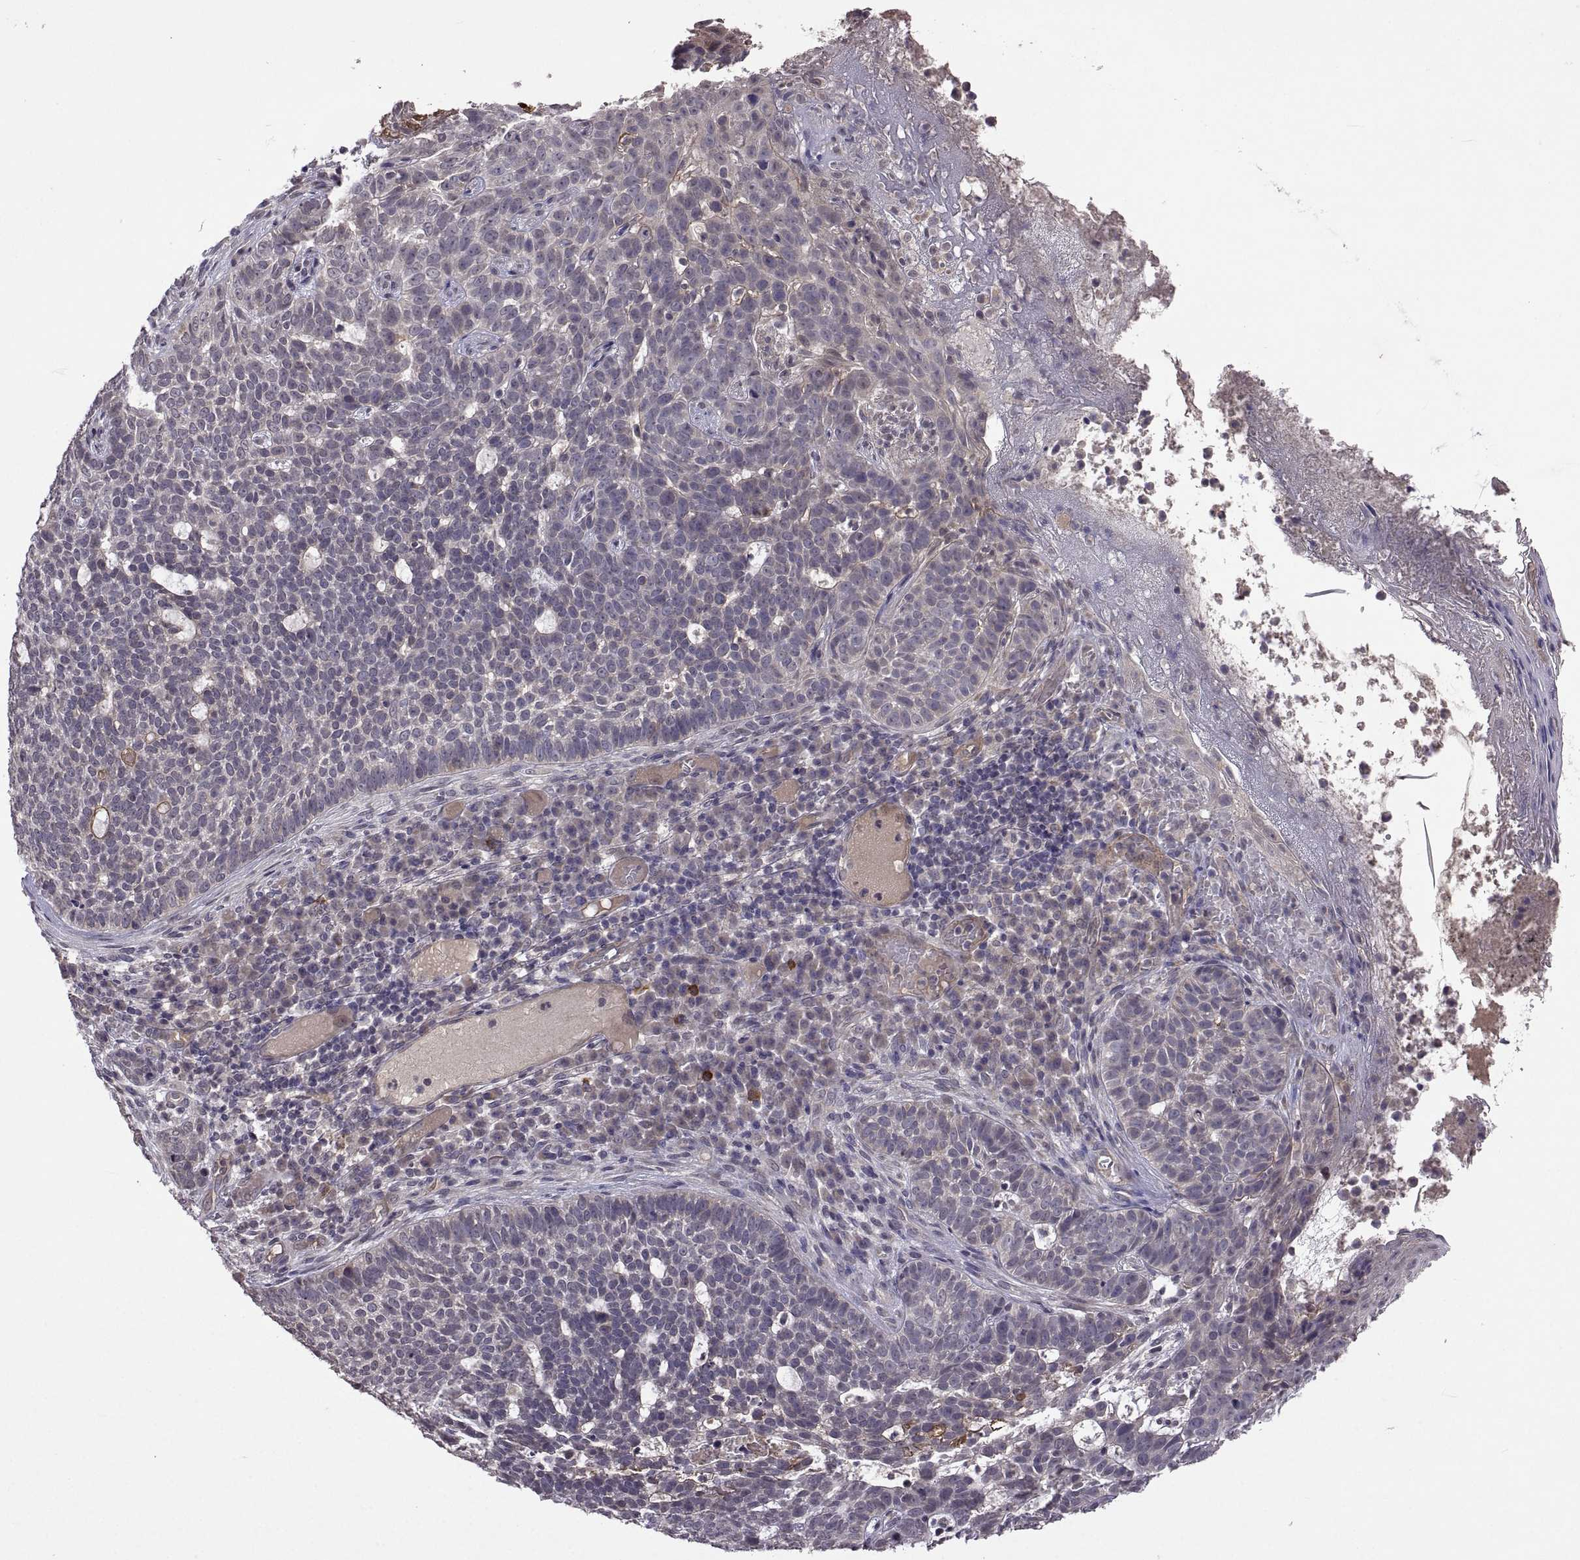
{"staining": {"intensity": "negative", "quantity": "none", "location": "none"}, "tissue": "skin cancer", "cell_type": "Tumor cells", "image_type": "cancer", "snomed": [{"axis": "morphology", "description": "Basal cell carcinoma"}, {"axis": "topography", "description": "Skin"}], "caption": "This is an immunohistochemistry (IHC) photomicrograph of skin basal cell carcinoma. There is no positivity in tumor cells.", "gene": "LAMA1", "patient": {"sex": "female", "age": 69}}